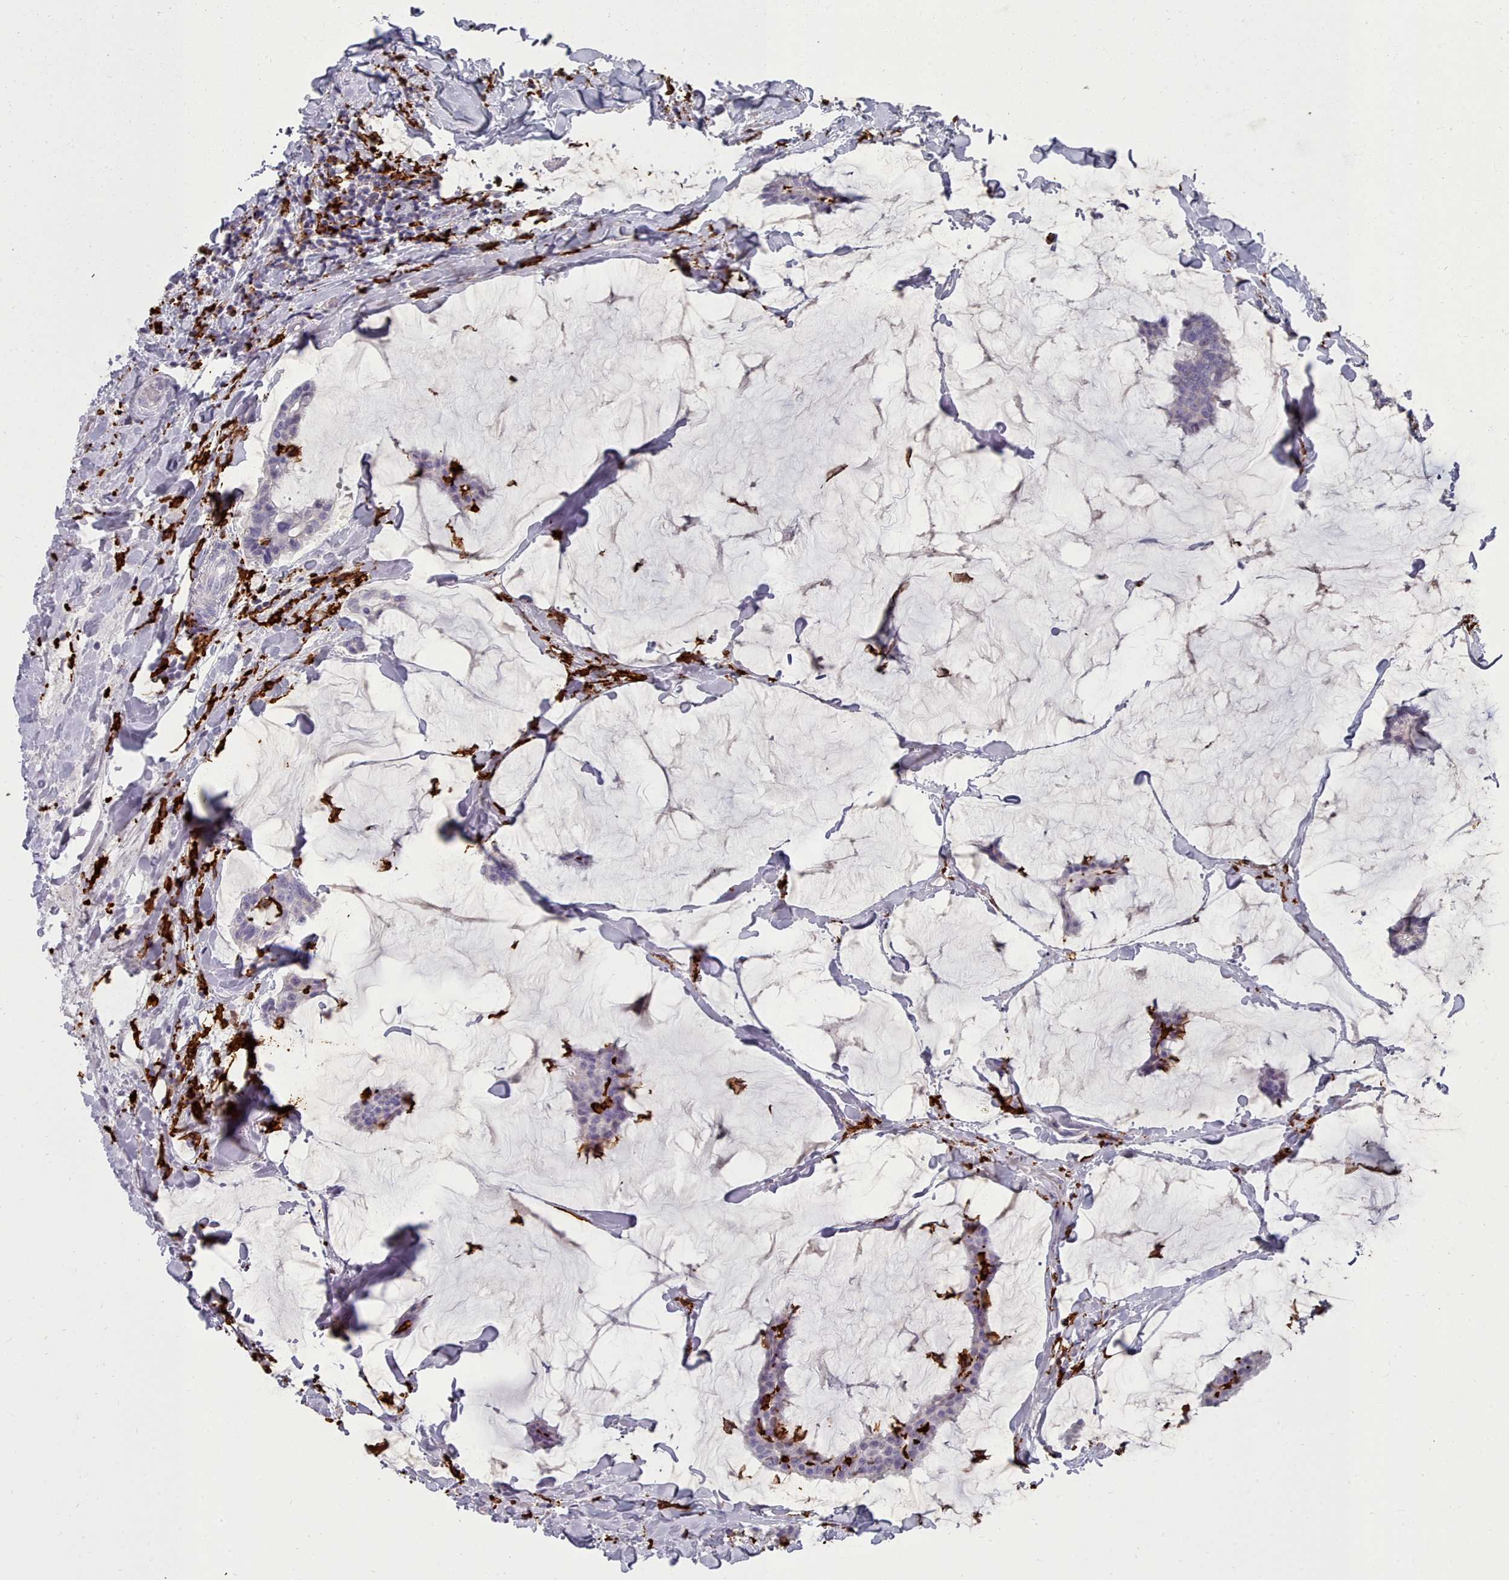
{"staining": {"intensity": "negative", "quantity": "none", "location": "none"}, "tissue": "breast cancer", "cell_type": "Tumor cells", "image_type": "cancer", "snomed": [{"axis": "morphology", "description": "Duct carcinoma"}, {"axis": "topography", "description": "Breast"}], "caption": "High power microscopy photomicrograph of an immunohistochemistry image of breast cancer (invasive ductal carcinoma), revealing no significant positivity in tumor cells. The staining was performed using DAB to visualize the protein expression in brown, while the nuclei were stained in blue with hematoxylin (Magnification: 20x).", "gene": "AIF1", "patient": {"sex": "female", "age": 93}}